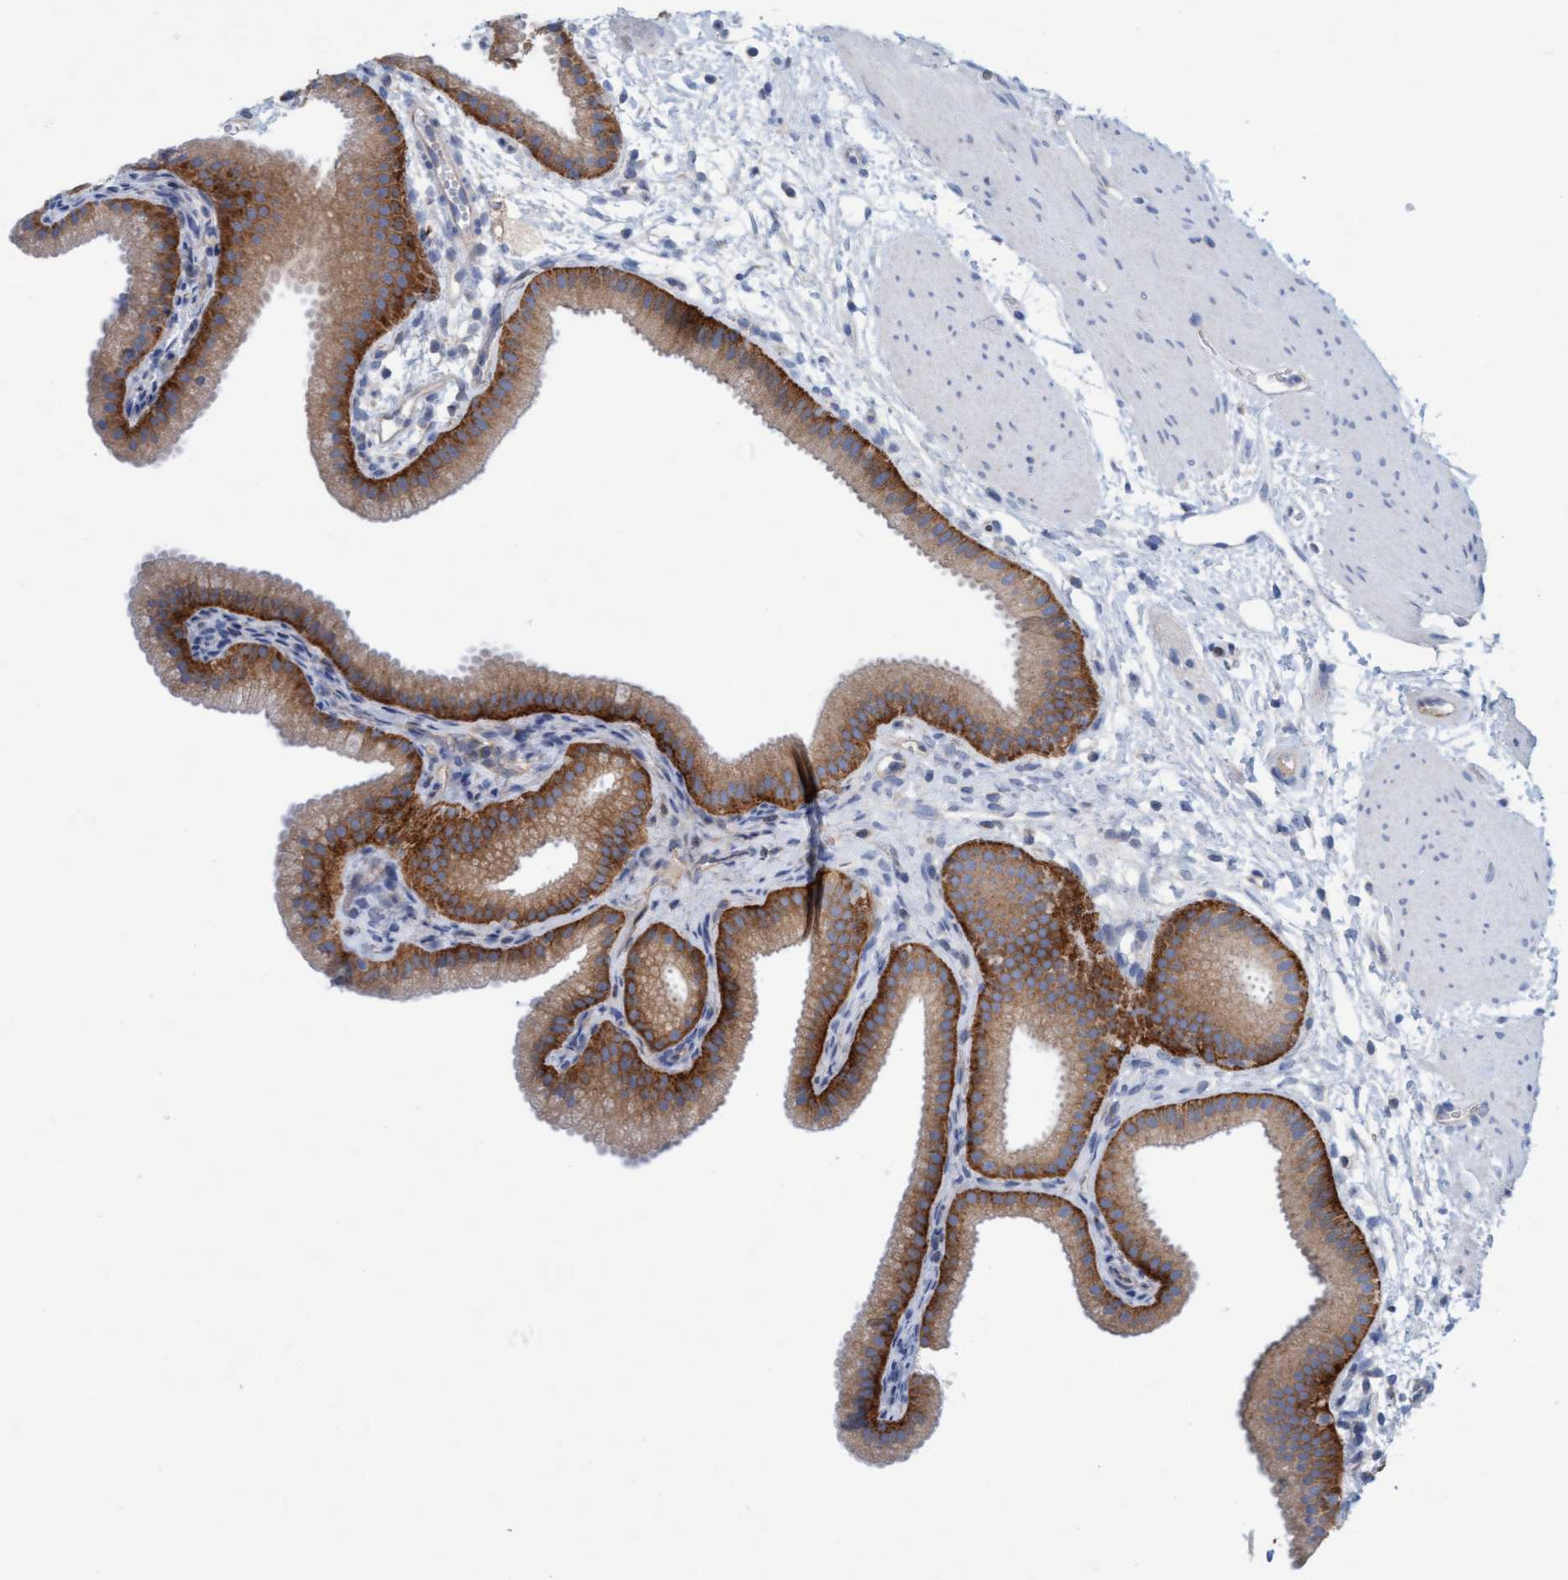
{"staining": {"intensity": "strong", "quantity": ">75%", "location": "cytoplasmic/membranous"}, "tissue": "gallbladder", "cell_type": "Glandular cells", "image_type": "normal", "snomed": [{"axis": "morphology", "description": "Normal tissue, NOS"}, {"axis": "topography", "description": "Gallbladder"}], "caption": "Gallbladder stained with DAB (3,3'-diaminobenzidine) IHC exhibits high levels of strong cytoplasmic/membranous staining in about >75% of glandular cells.", "gene": "SIGIRR", "patient": {"sex": "female", "age": 64}}